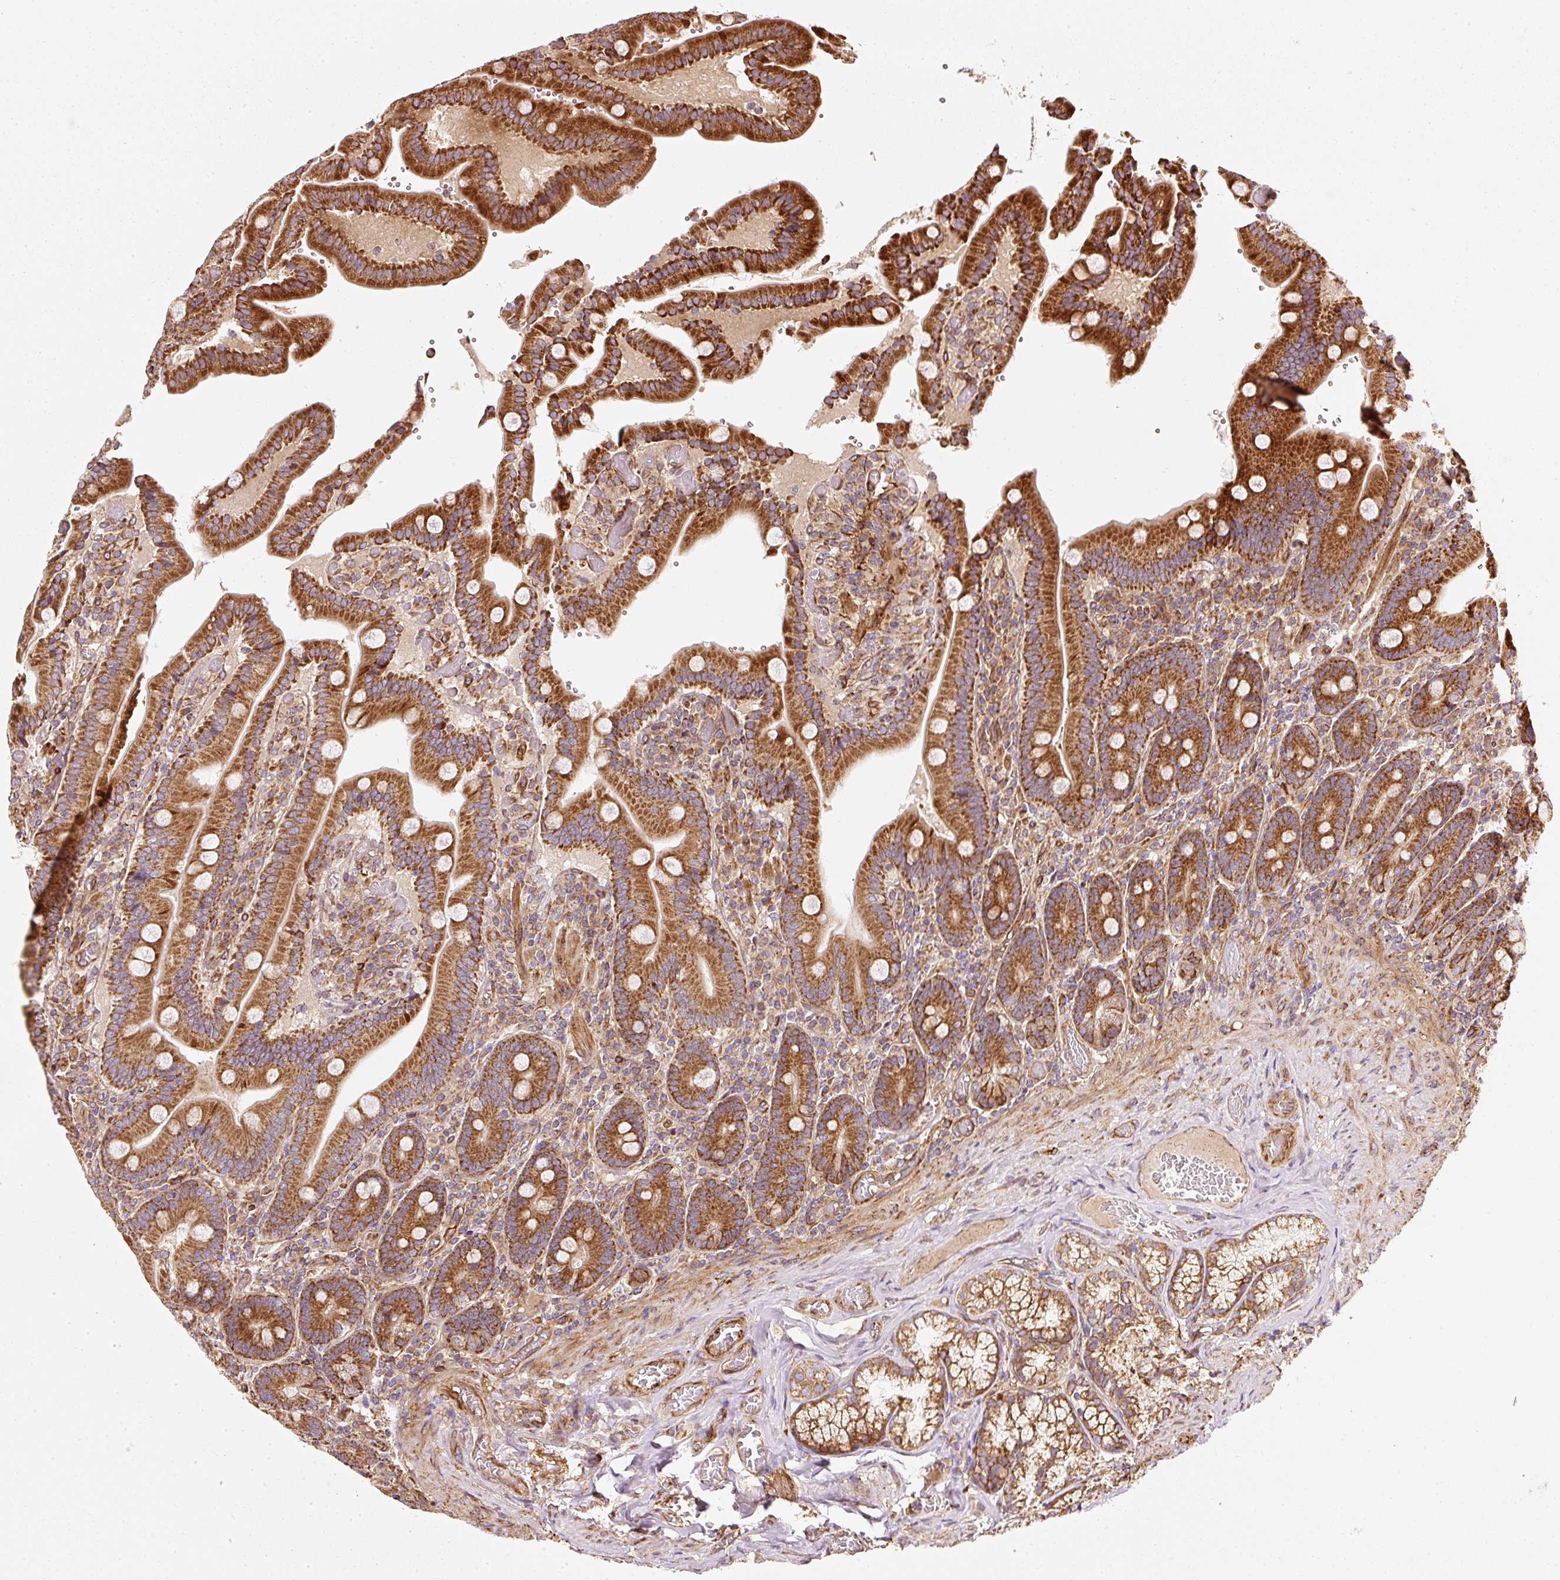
{"staining": {"intensity": "strong", "quantity": ">75%", "location": "cytoplasmic/membranous"}, "tissue": "duodenum", "cell_type": "Glandular cells", "image_type": "normal", "snomed": [{"axis": "morphology", "description": "Normal tissue, NOS"}, {"axis": "topography", "description": "Duodenum"}], "caption": "About >75% of glandular cells in normal duodenum show strong cytoplasmic/membranous protein positivity as visualized by brown immunohistochemical staining.", "gene": "ISCU", "patient": {"sex": "female", "age": 62}}